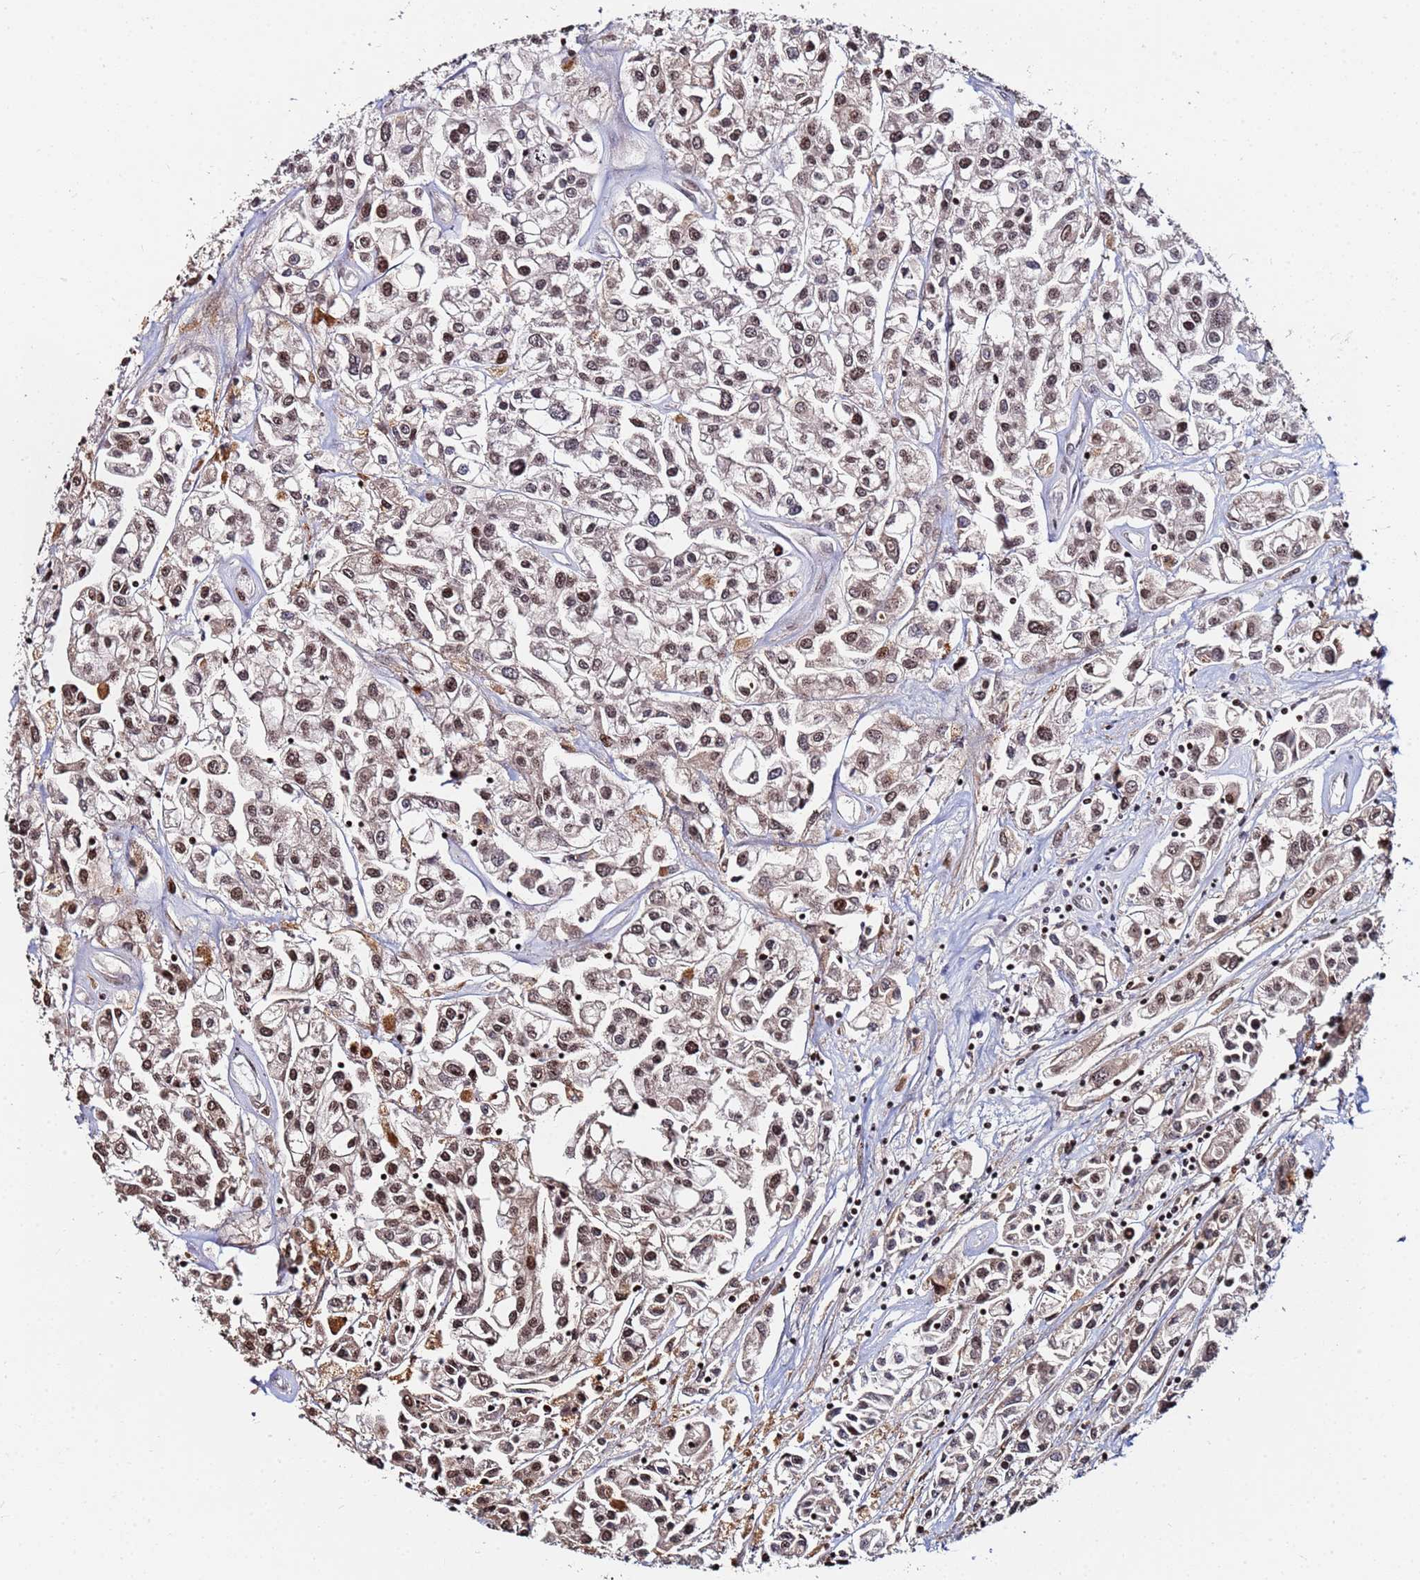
{"staining": {"intensity": "strong", "quantity": "25%-75%", "location": "cytoplasmic/membranous,nuclear"}, "tissue": "urothelial cancer", "cell_type": "Tumor cells", "image_type": "cancer", "snomed": [{"axis": "morphology", "description": "Urothelial carcinoma, High grade"}, {"axis": "topography", "description": "Urinary bladder"}], "caption": "Urothelial cancer stained for a protein reveals strong cytoplasmic/membranous and nuclear positivity in tumor cells. The protein of interest is shown in brown color, while the nuclei are stained blue.", "gene": "BASP1", "patient": {"sex": "male", "age": 67}}